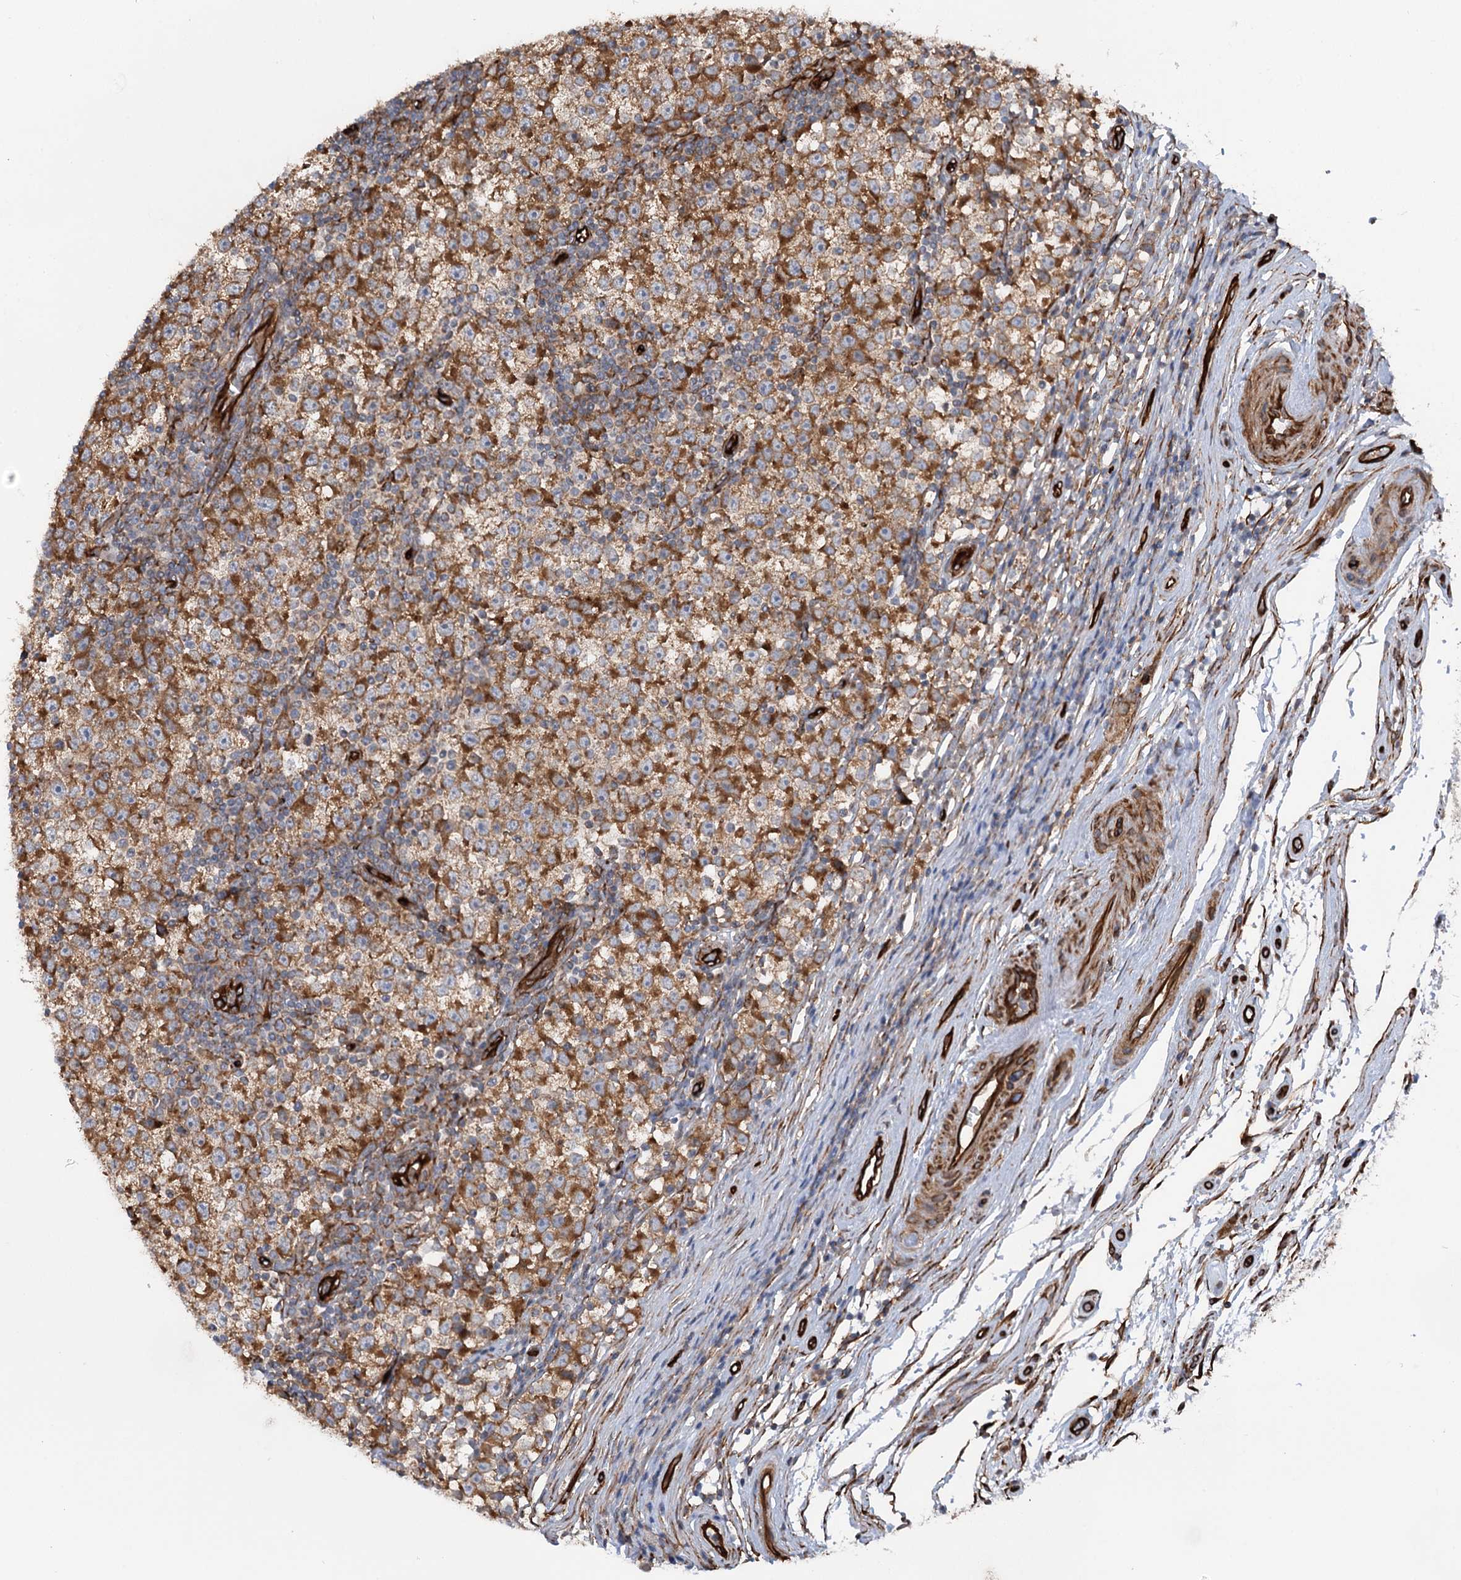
{"staining": {"intensity": "moderate", "quantity": ">75%", "location": "cytoplasmic/membranous"}, "tissue": "testis cancer", "cell_type": "Tumor cells", "image_type": "cancer", "snomed": [{"axis": "morphology", "description": "Seminoma, NOS"}, {"axis": "topography", "description": "Testis"}], "caption": "This is an image of immunohistochemistry (IHC) staining of testis cancer, which shows moderate positivity in the cytoplasmic/membranous of tumor cells.", "gene": "MTPAP", "patient": {"sex": "male", "age": 65}}